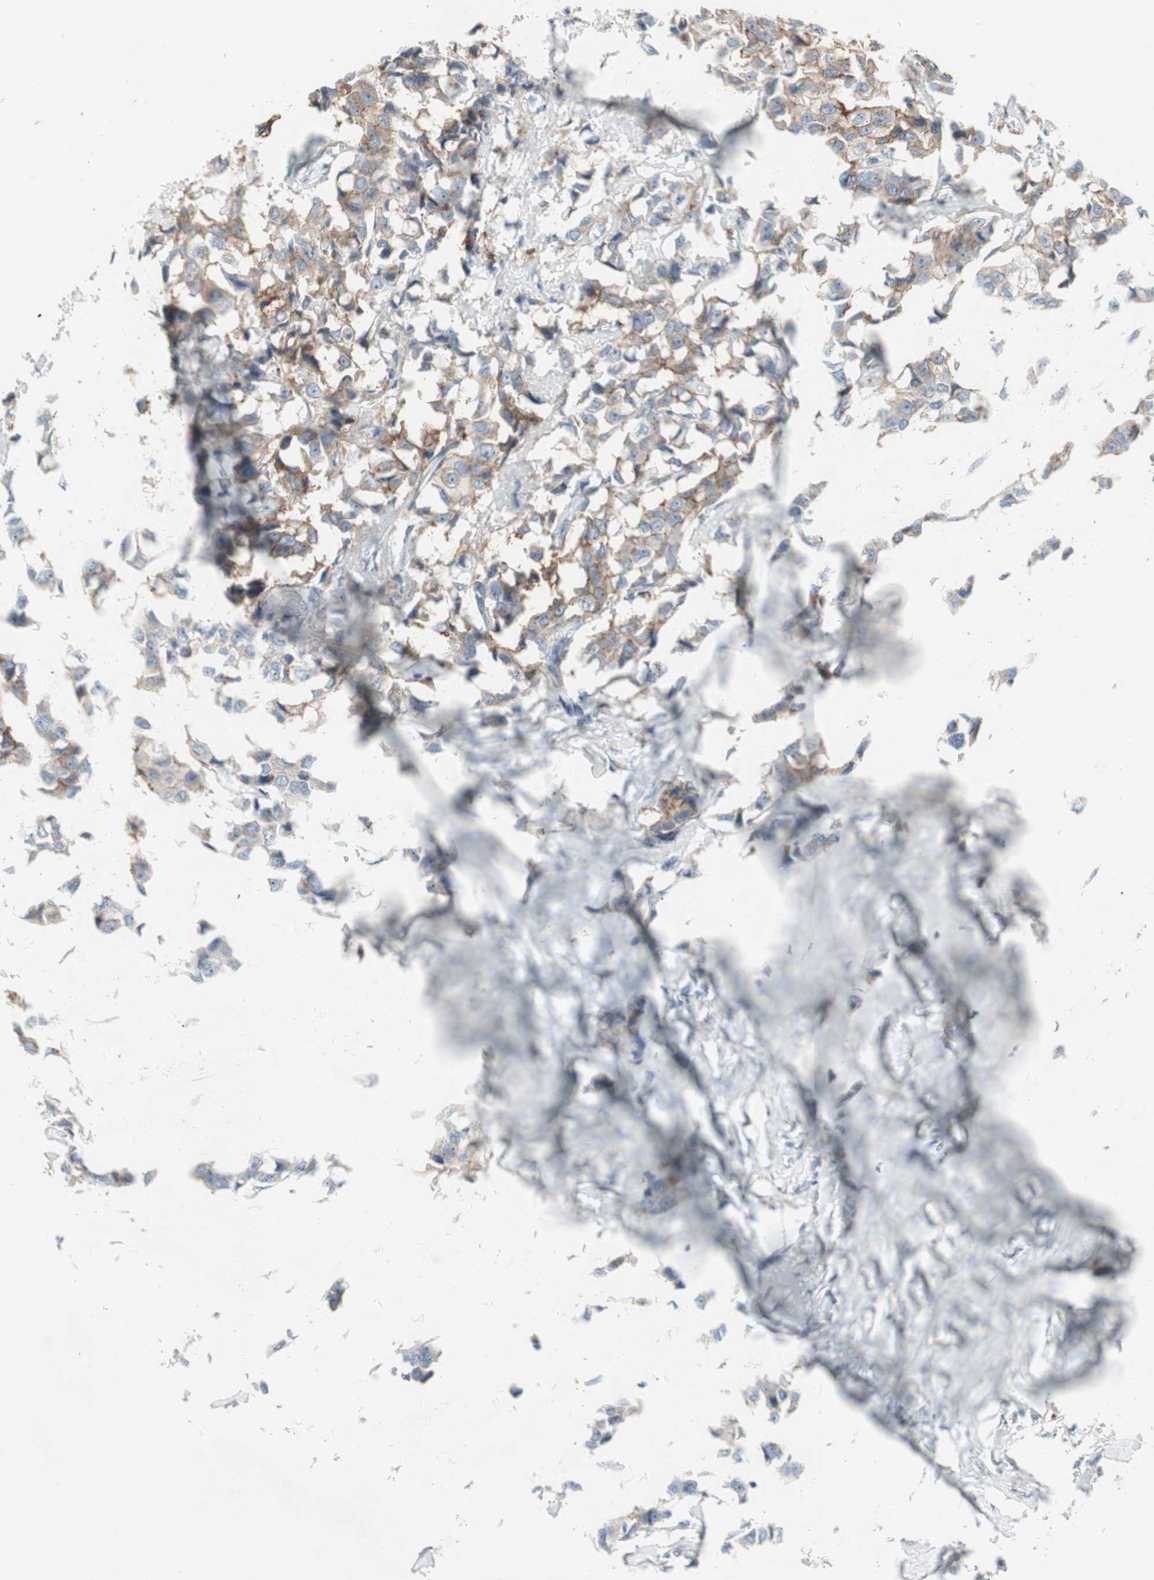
{"staining": {"intensity": "moderate", "quantity": ">75%", "location": "cytoplasmic/membranous"}, "tissue": "breast cancer", "cell_type": "Tumor cells", "image_type": "cancer", "snomed": [{"axis": "morphology", "description": "Duct carcinoma"}, {"axis": "topography", "description": "Breast"}], "caption": "Brown immunohistochemical staining in intraductal carcinoma (breast) demonstrates moderate cytoplasmic/membranous expression in approximately >75% of tumor cells.", "gene": "CAND2", "patient": {"sex": "female", "age": 80}}